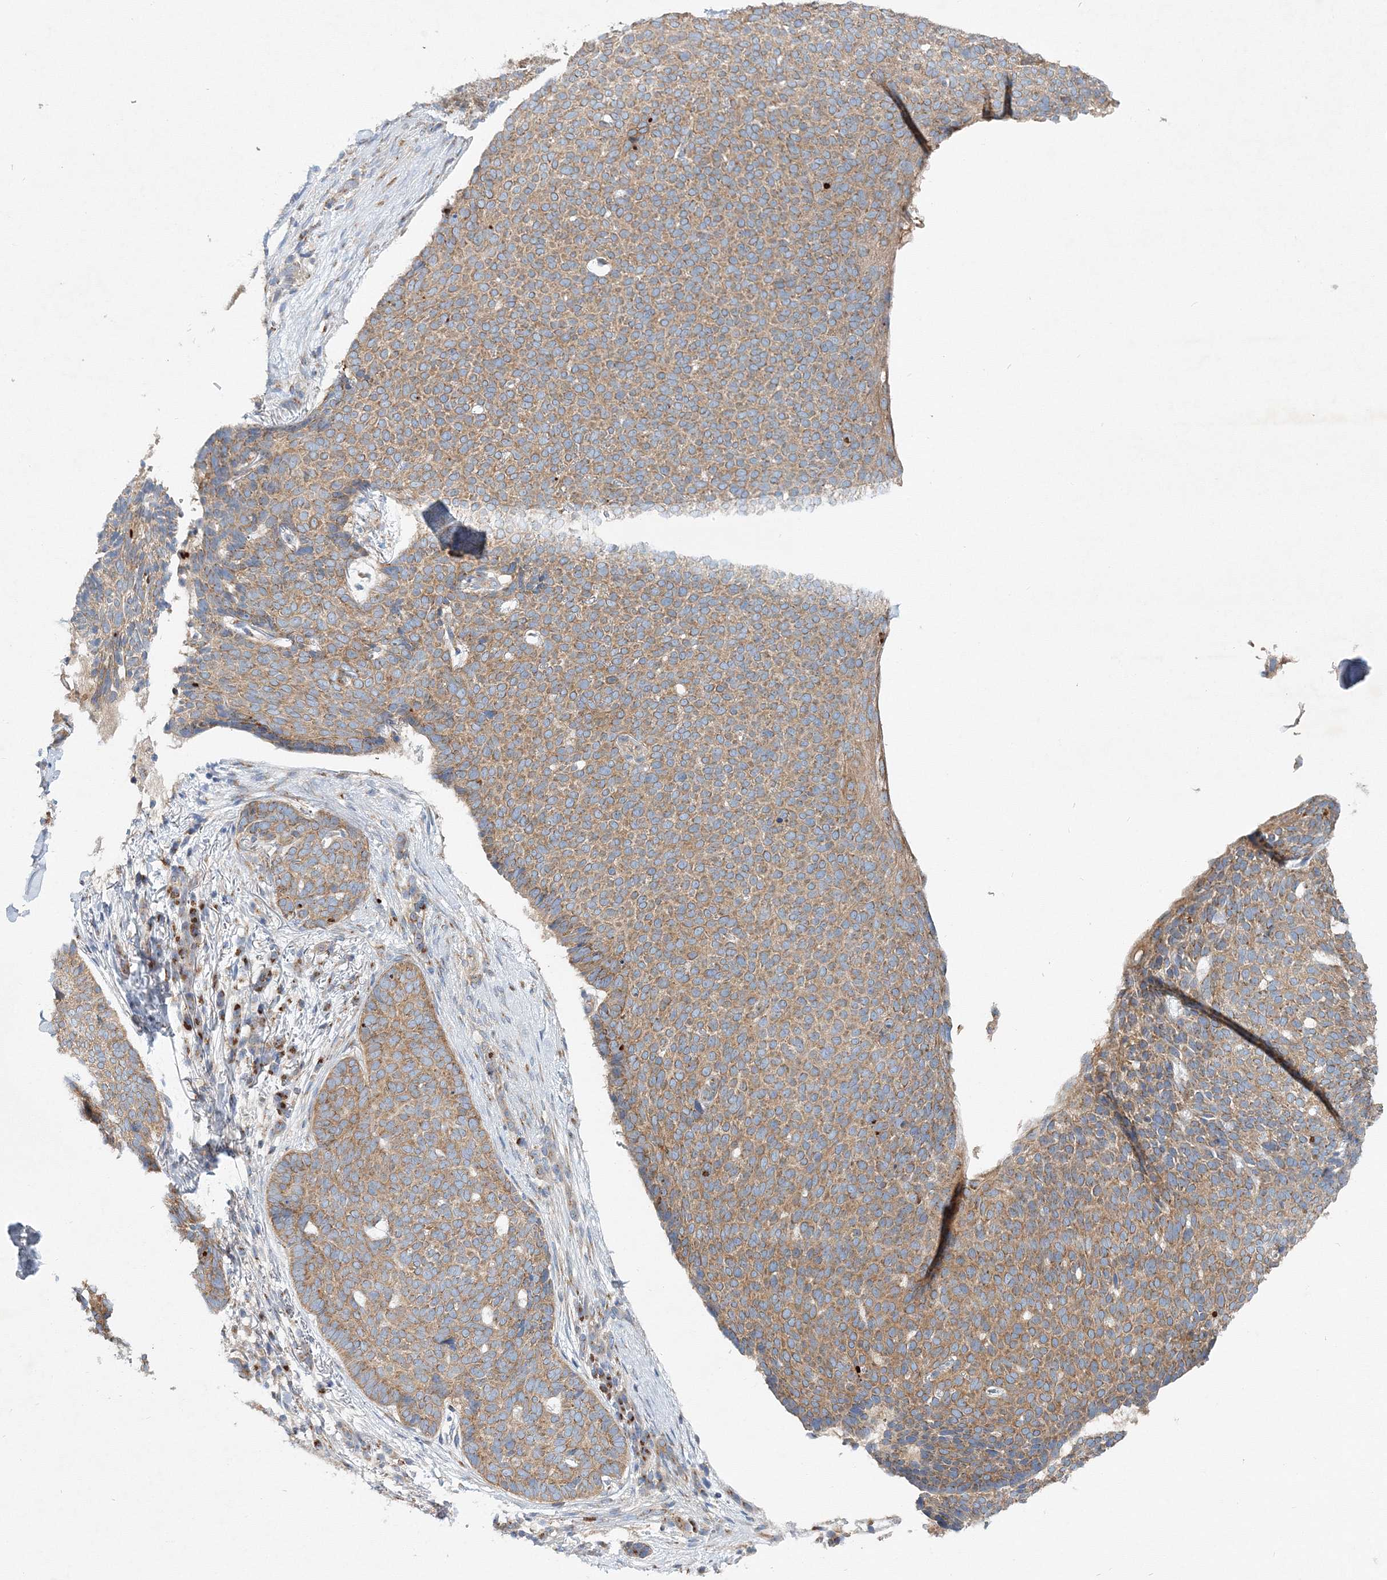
{"staining": {"intensity": "moderate", "quantity": ">75%", "location": "cytoplasmic/membranous"}, "tissue": "skin cancer", "cell_type": "Tumor cells", "image_type": "cancer", "snomed": [{"axis": "morphology", "description": "Normal tissue, NOS"}, {"axis": "morphology", "description": "Basal cell carcinoma"}, {"axis": "topography", "description": "Skin"}], "caption": "The immunohistochemical stain labels moderate cytoplasmic/membranous staining in tumor cells of skin basal cell carcinoma tissue. The staining was performed using DAB, with brown indicating positive protein expression. Nuclei are stained blue with hematoxylin.", "gene": "SEC23IP", "patient": {"sex": "male", "age": 50}}